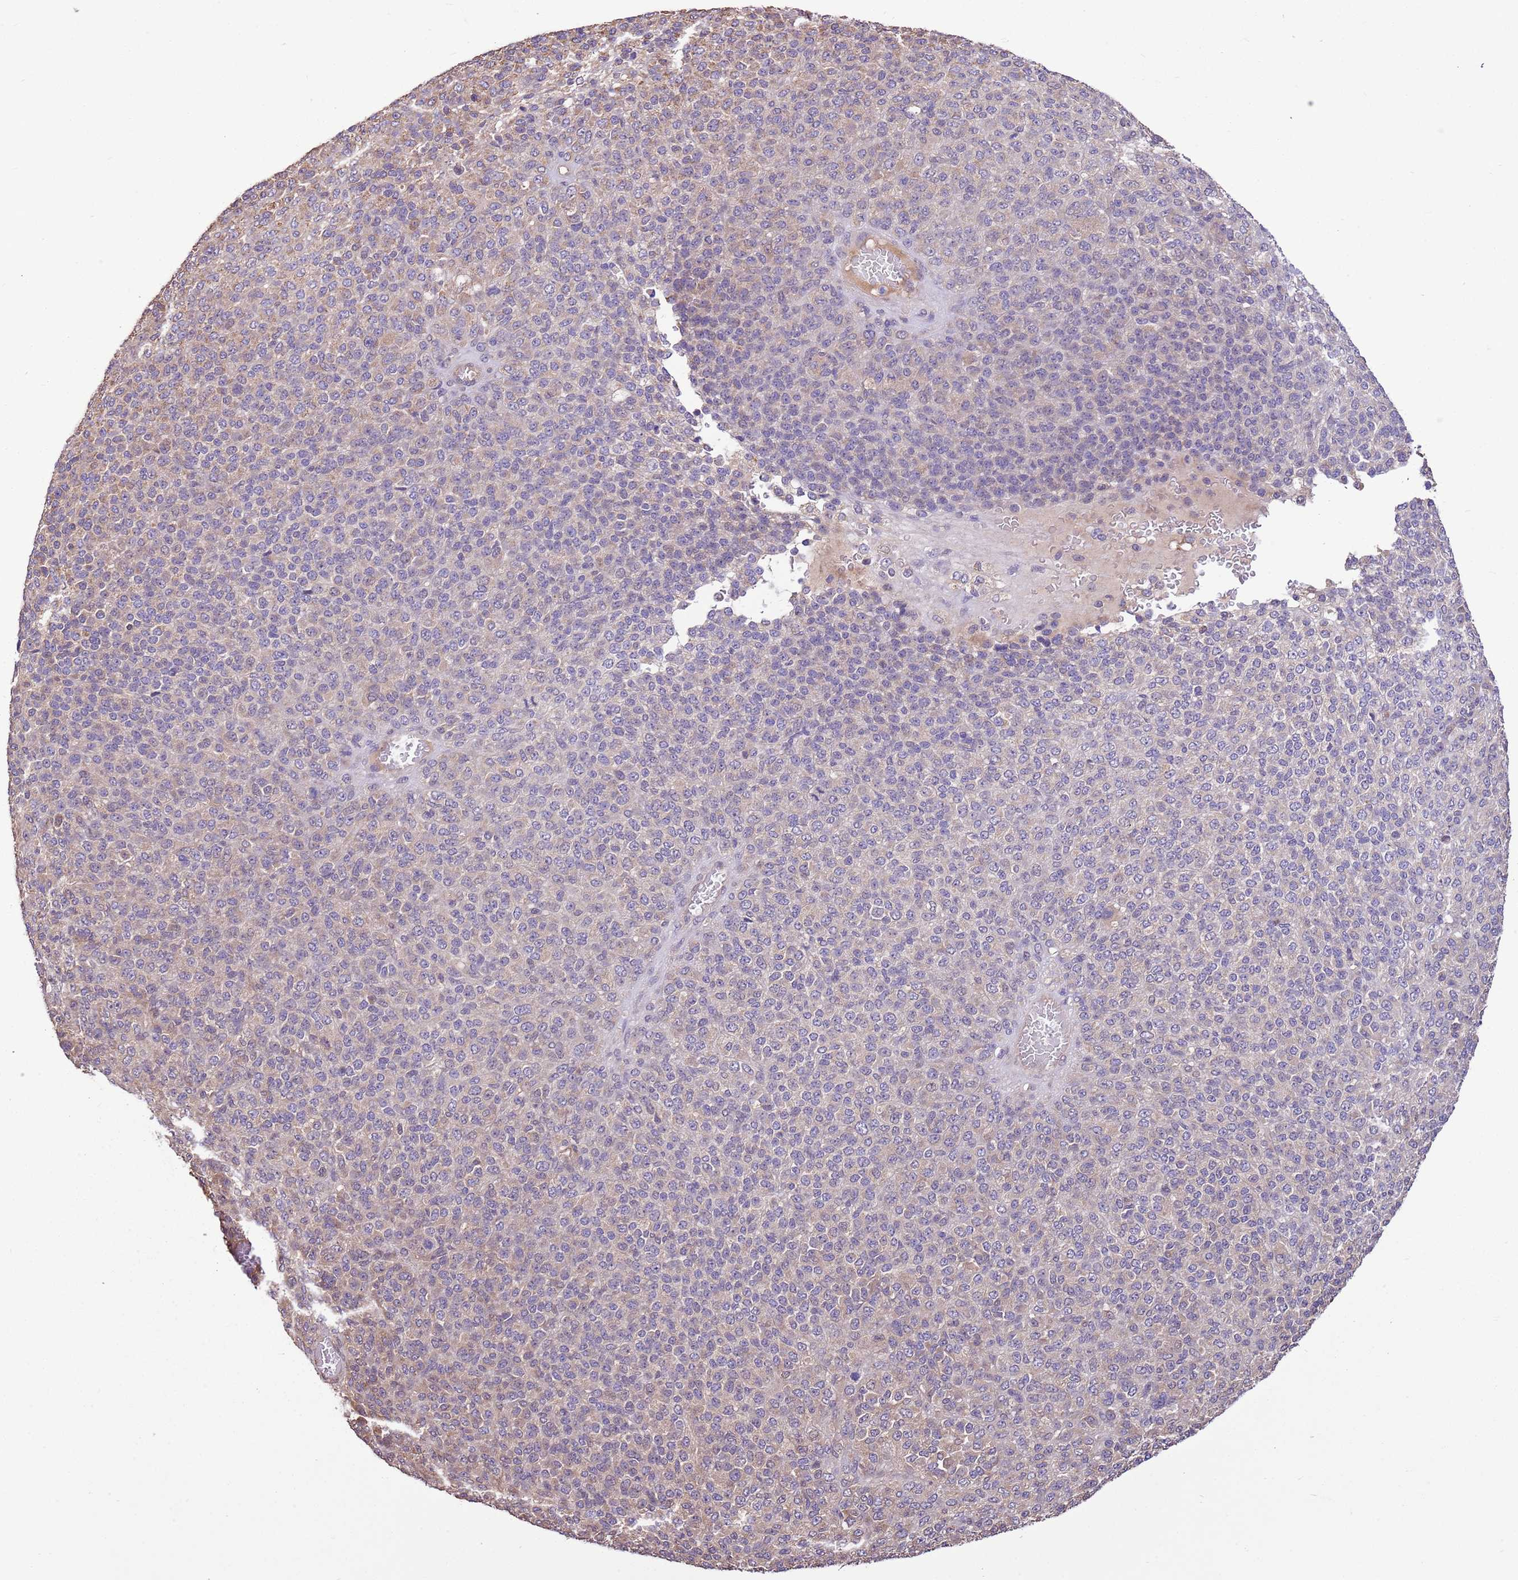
{"staining": {"intensity": "weak", "quantity": "25%-75%", "location": "cytoplasmic/membranous"}, "tissue": "melanoma", "cell_type": "Tumor cells", "image_type": "cancer", "snomed": [{"axis": "morphology", "description": "Malignant melanoma, Metastatic site"}, {"axis": "topography", "description": "Brain"}], "caption": "An immunohistochemistry photomicrograph of tumor tissue is shown. Protein staining in brown labels weak cytoplasmic/membranous positivity in malignant melanoma (metastatic site) within tumor cells.", "gene": "BBS5", "patient": {"sex": "female", "age": 56}}